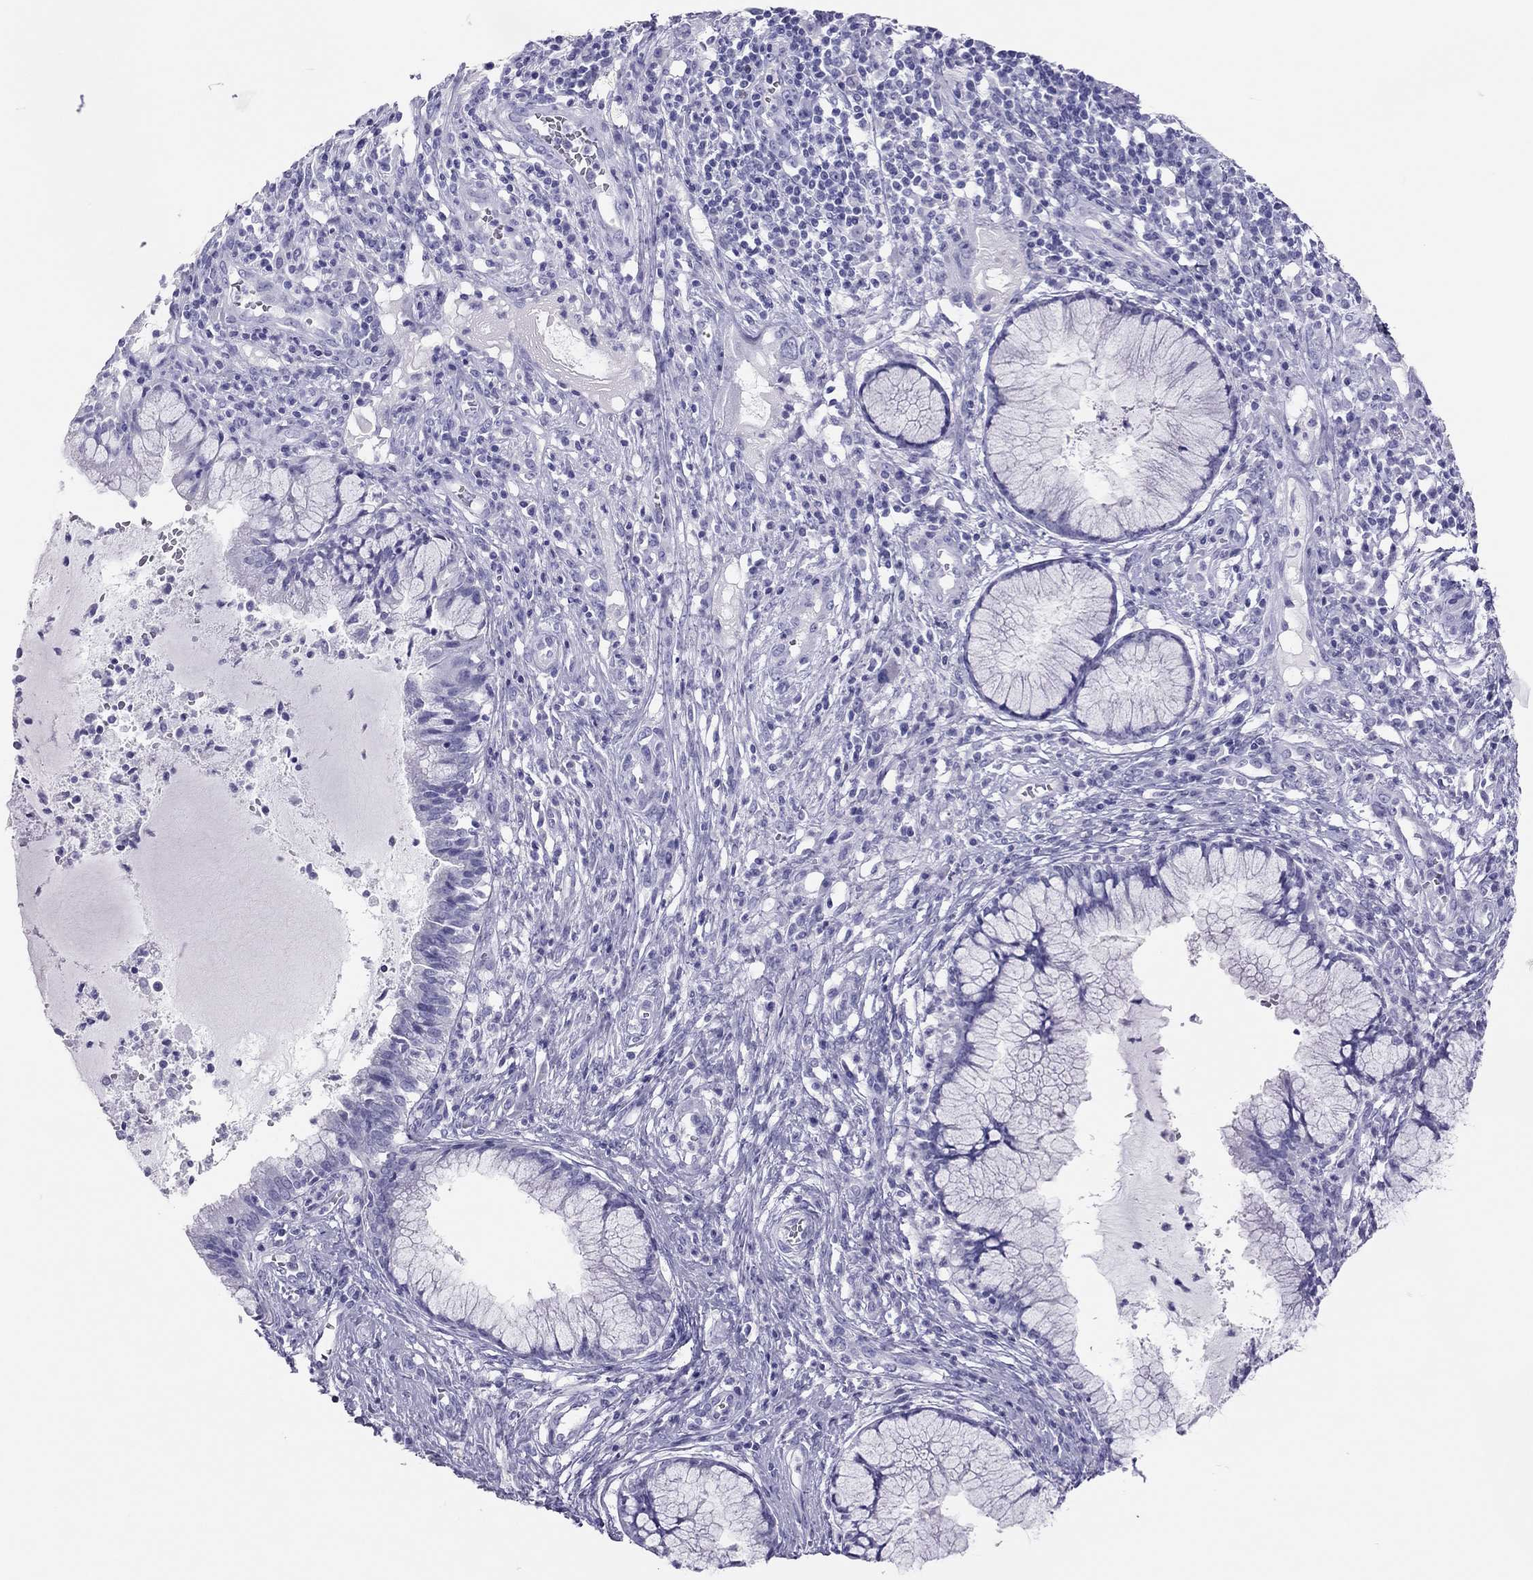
{"staining": {"intensity": "negative", "quantity": "none", "location": "none"}, "tissue": "cervical cancer", "cell_type": "Tumor cells", "image_type": "cancer", "snomed": [{"axis": "morphology", "description": "Squamous cell carcinoma, NOS"}, {"axis": "topography", "description": "Cervix"}], "caption": "A high-resolution histopathology image shows immunohistochemistry staining of cervical cancer (squamous cell carcinoma), which demonstrates no significant expression in tumor cells. (DAB (3,3'-diaminobenzidine) IHC with hematoxylin counter stain).", "gene": "TSHB", "patient": {"sex": "female", "age": 32}}